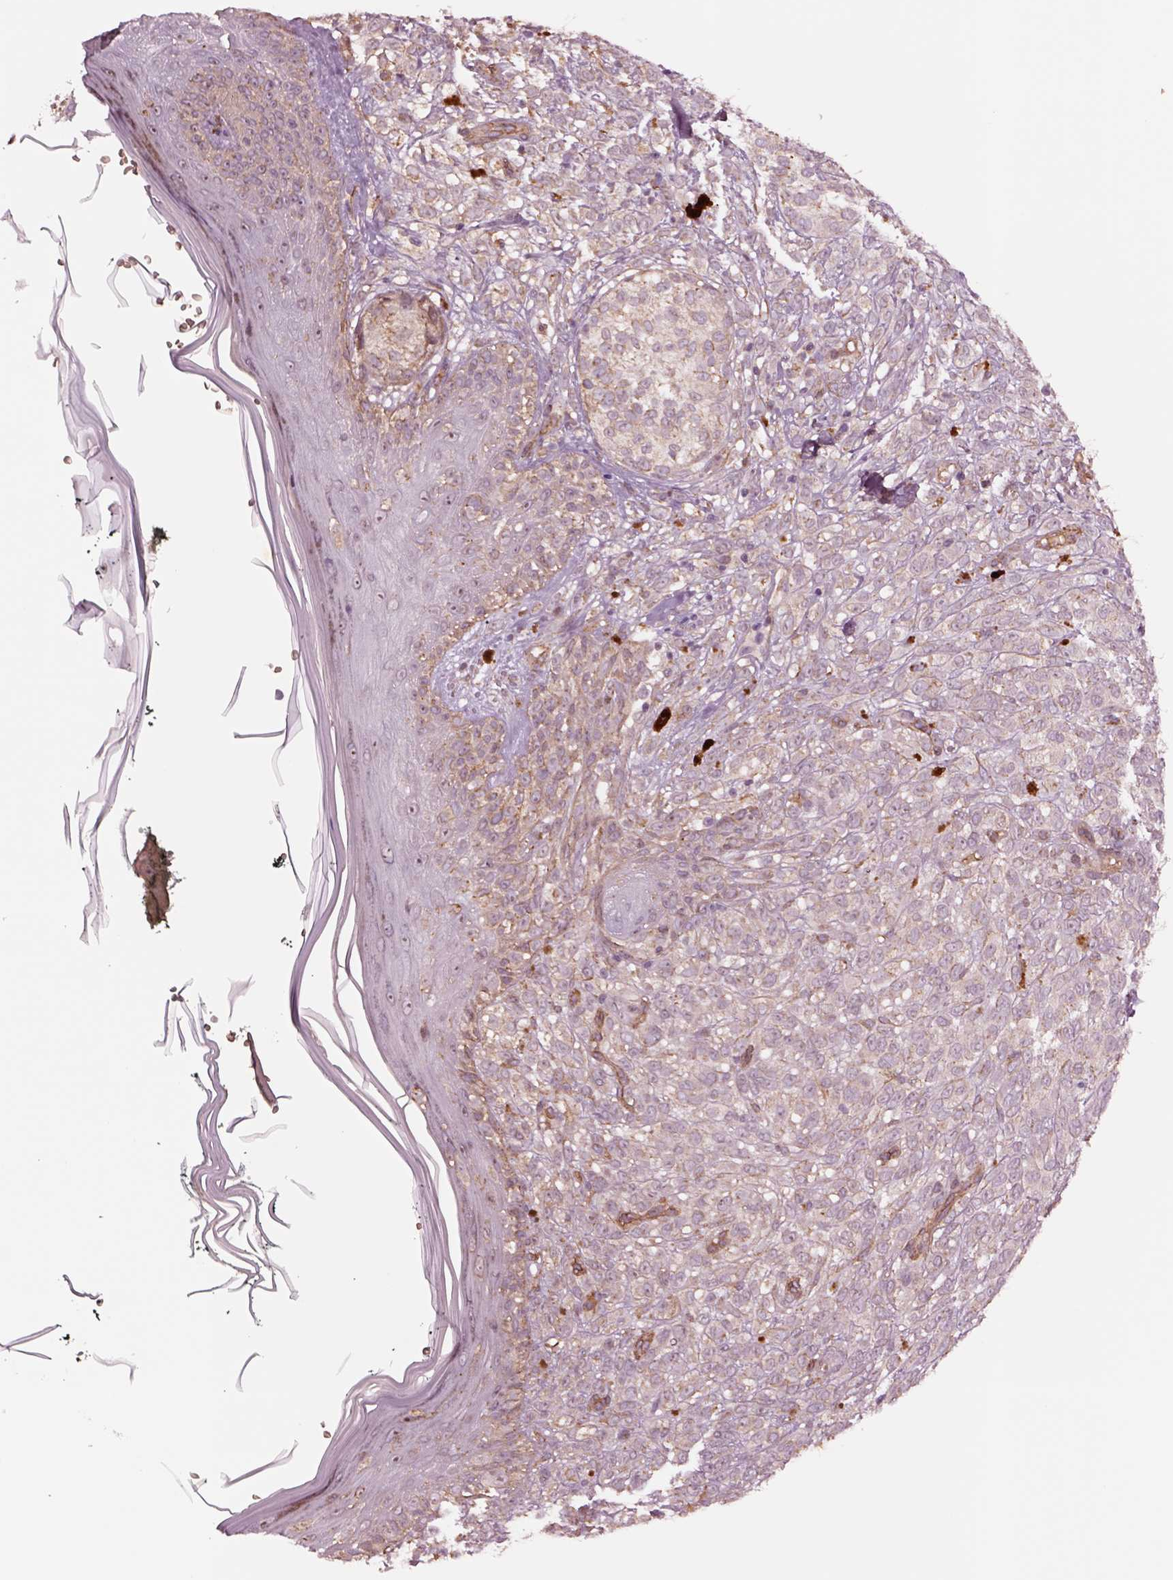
{"staining": {"intensity": "negative", "quantity": "none", "location": "none"}, "tissue": "melanoma", "cell_type": "Tumor cells", "image_type": "cancer", "snomed": [{"axis": "morphology", "description": "Malignant melanoma, NOS"}, {"axis": "topography", "description": "Skin"}], "caption": "Tumor cells show no significant positivity in melanoma. Nuclei are stained in blue.", "gene": "HTR1B", "patient": {"sex": "female", "age": 86}}